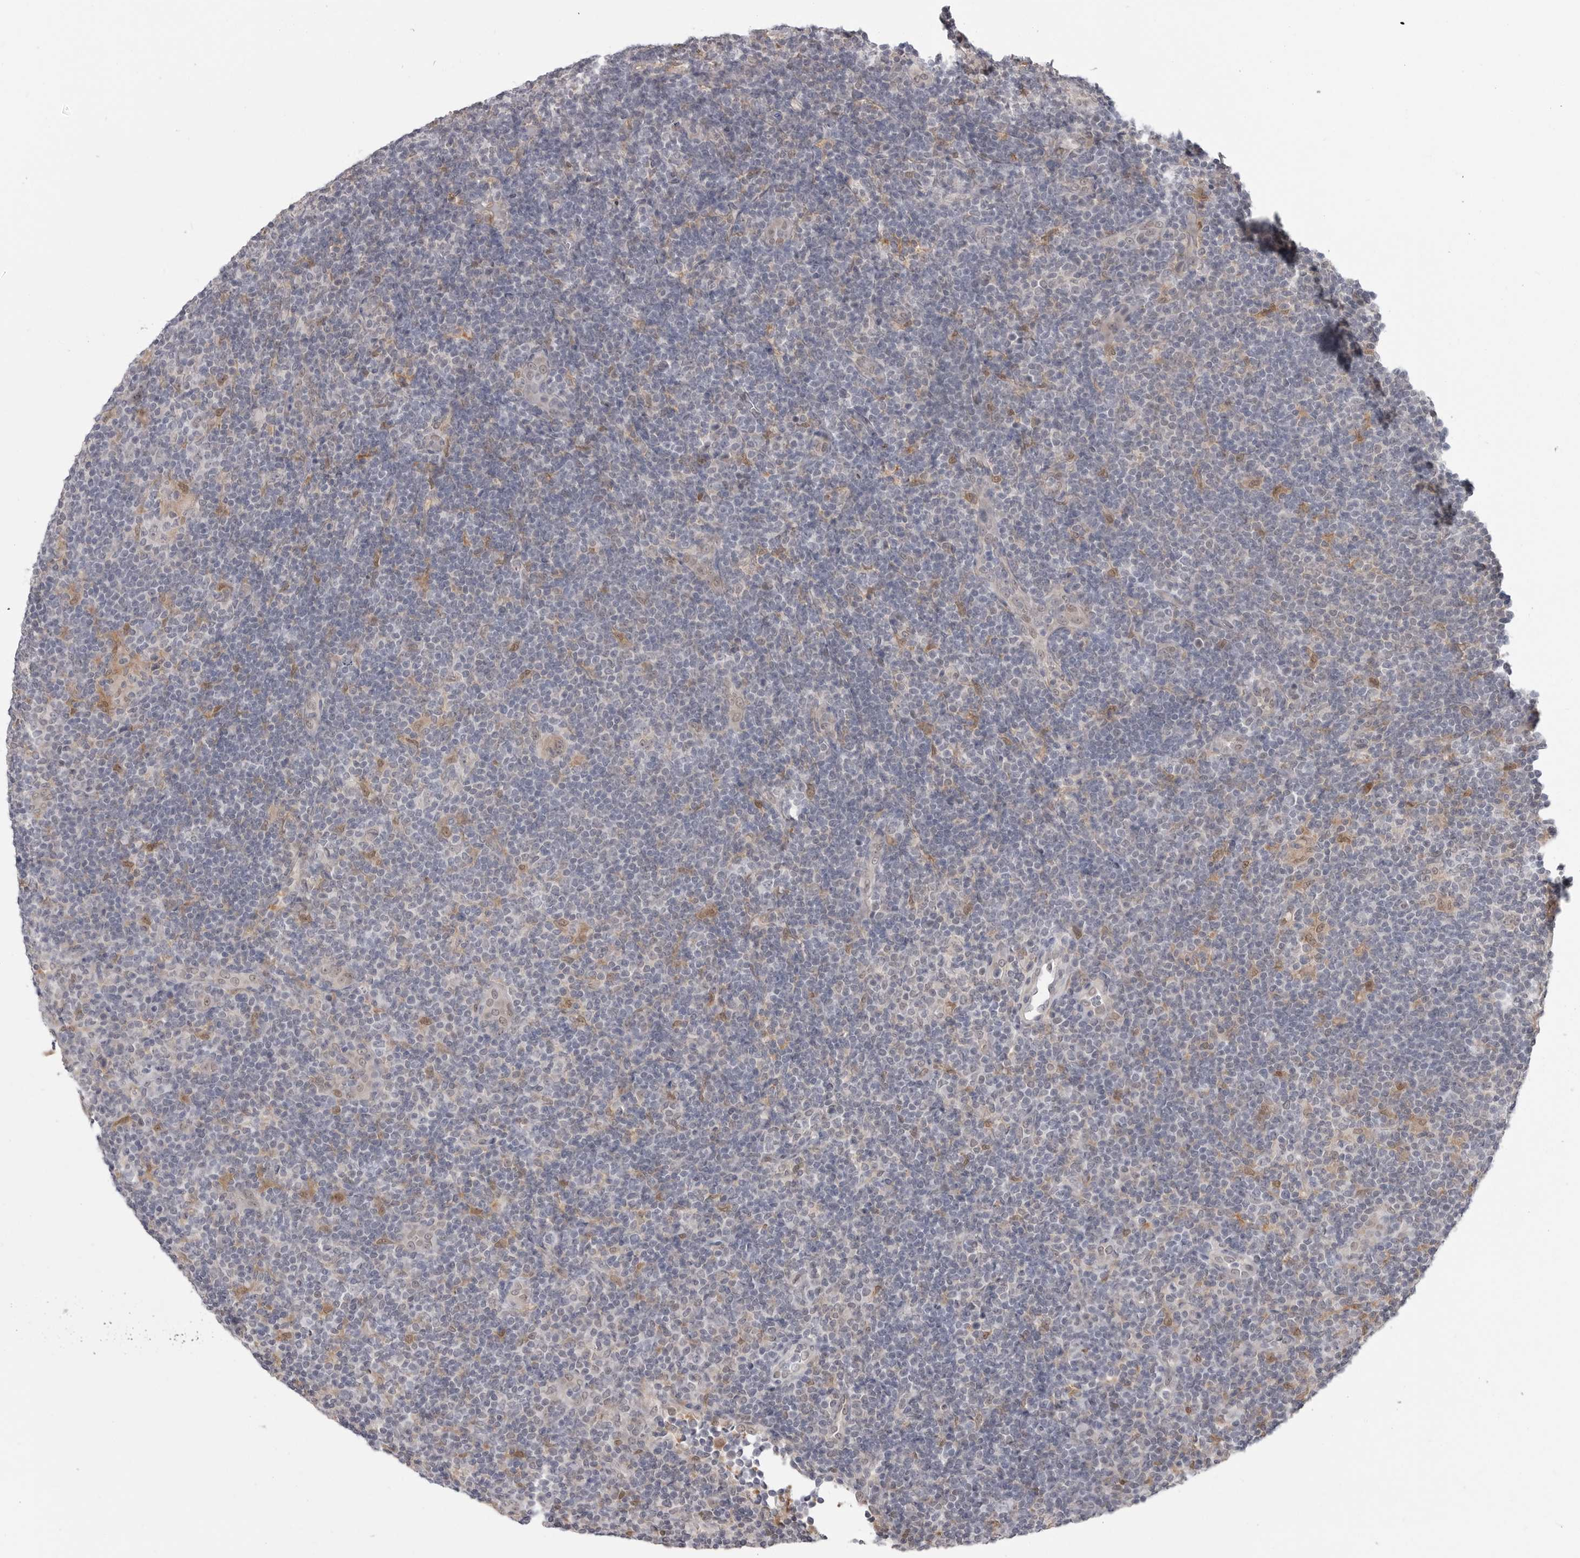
{"staining": {"intensity": "weak", "quantity": "25%-75%", "location": "cytoplasmic/membranous,nuclear"}, "tissue": "lymphoma", "cell_type": "Tumor cells", "image_type": "cancer", "snomed": [{"axis": "morphology", "description": "Hodgkin's disease, NOS"}, {"axis": "topography", "description": "Lymph node"}], "caption": "Approximately 25%-75% of tumor cells in Hodgkin's disease display weak cytoplasmic/membranous and nuclear protein positivity as visualized by brown immunohistochemical staining.", "gene": "PNPO", "patient": {"sex": "female", "age": 57}}